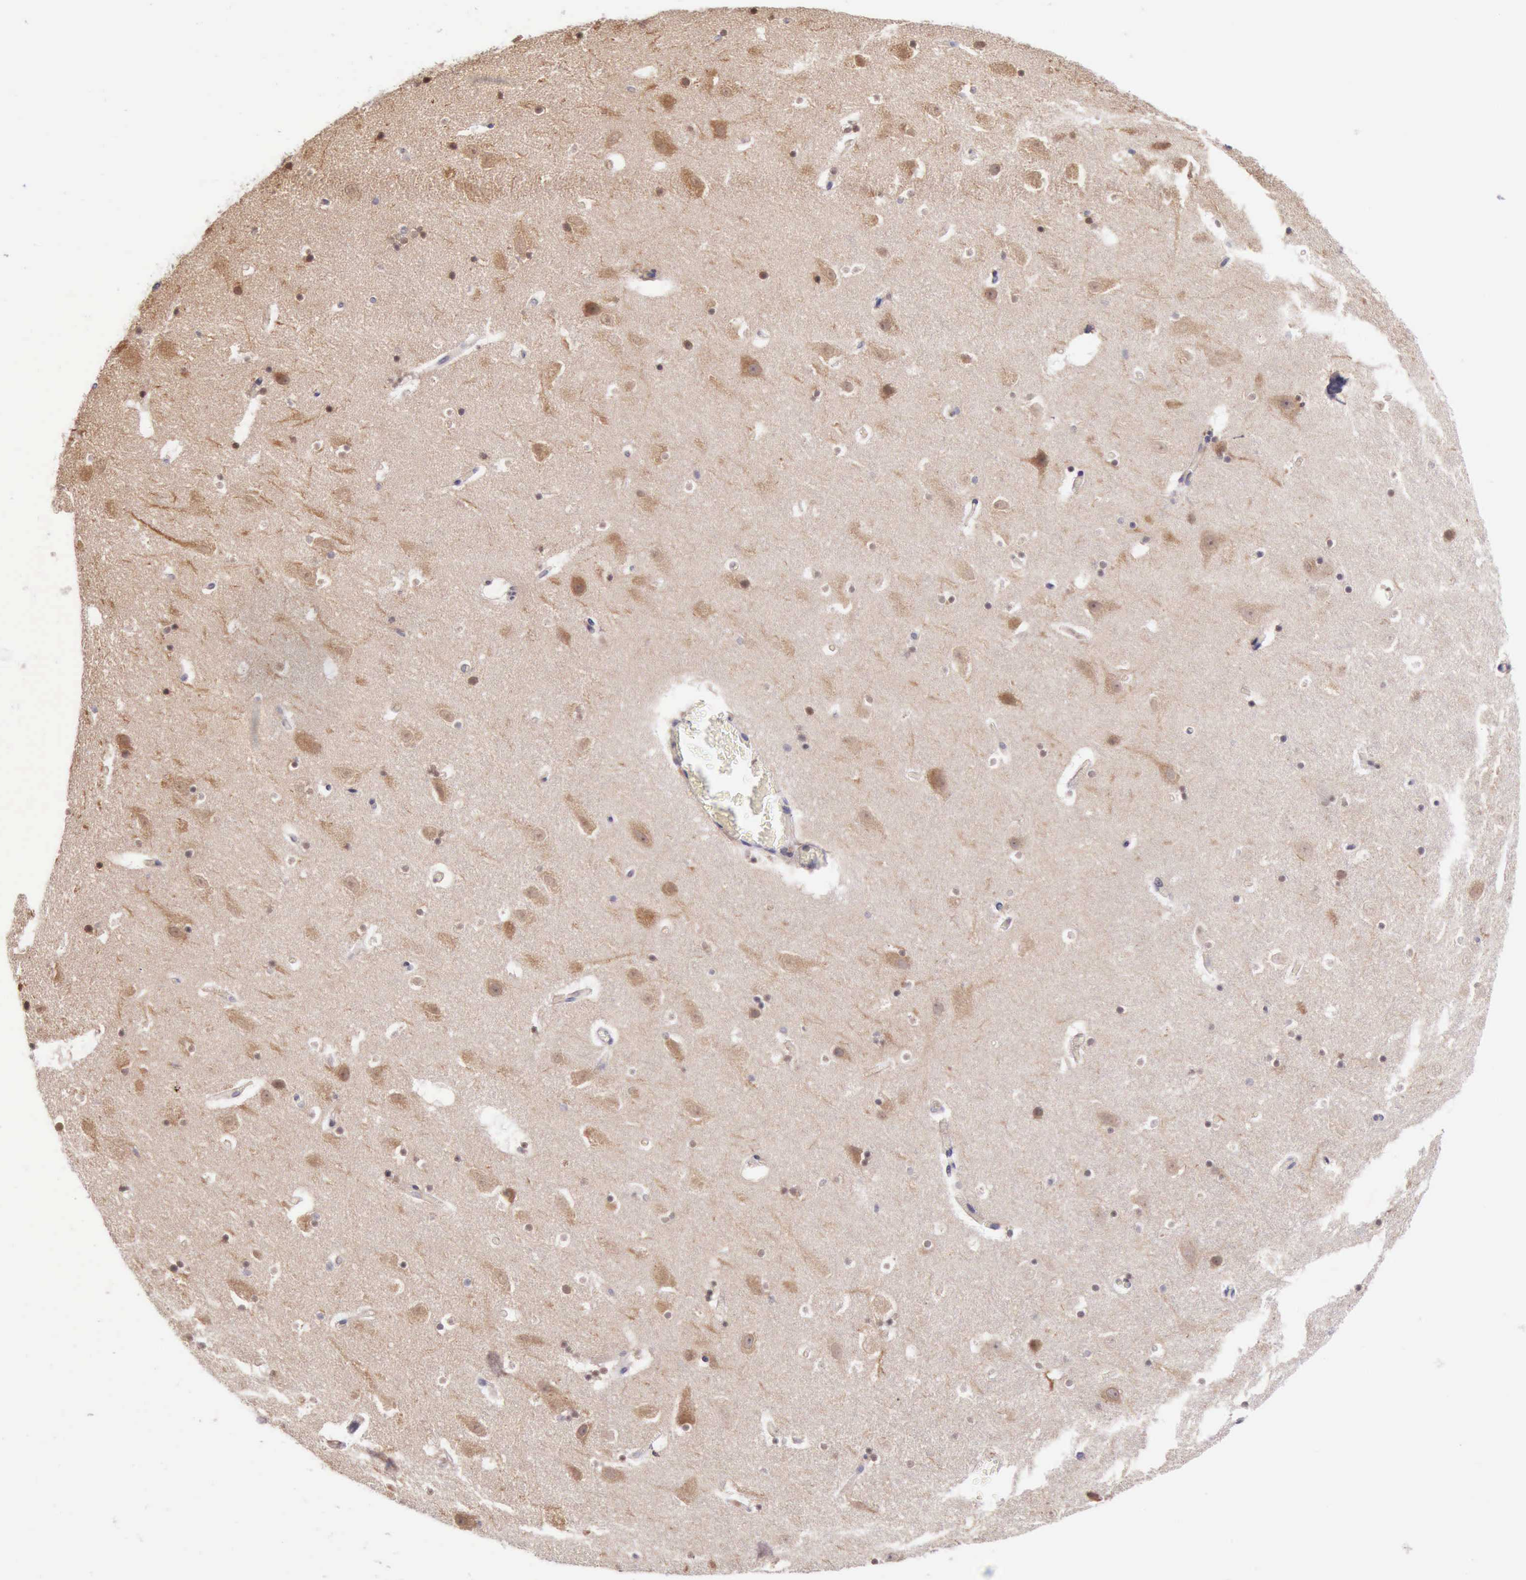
{"staining": {"intensity": "weak", "quantity": "25%-75%", "location": "cytoplasmic/membranous"}, "tissue": "hippocampus", "cell_type": "Glial cells", "image_type": "normal", "snomed": [{"axis": "morphology", "description": "Normal tissue, NOS"}, {"axis": "topography", "description": "Hippocampus"}], "caption": "Hippocampus stained with DAB (3,3'-diaminobenzidine) immunohistochemistry (IHC) shows low levels of weak cytoplasmic/membranous expression in approximately 25%-75% of glial cells.", "gene": "DNAJB7", "patient": {"sex": "male", "age": 45}}